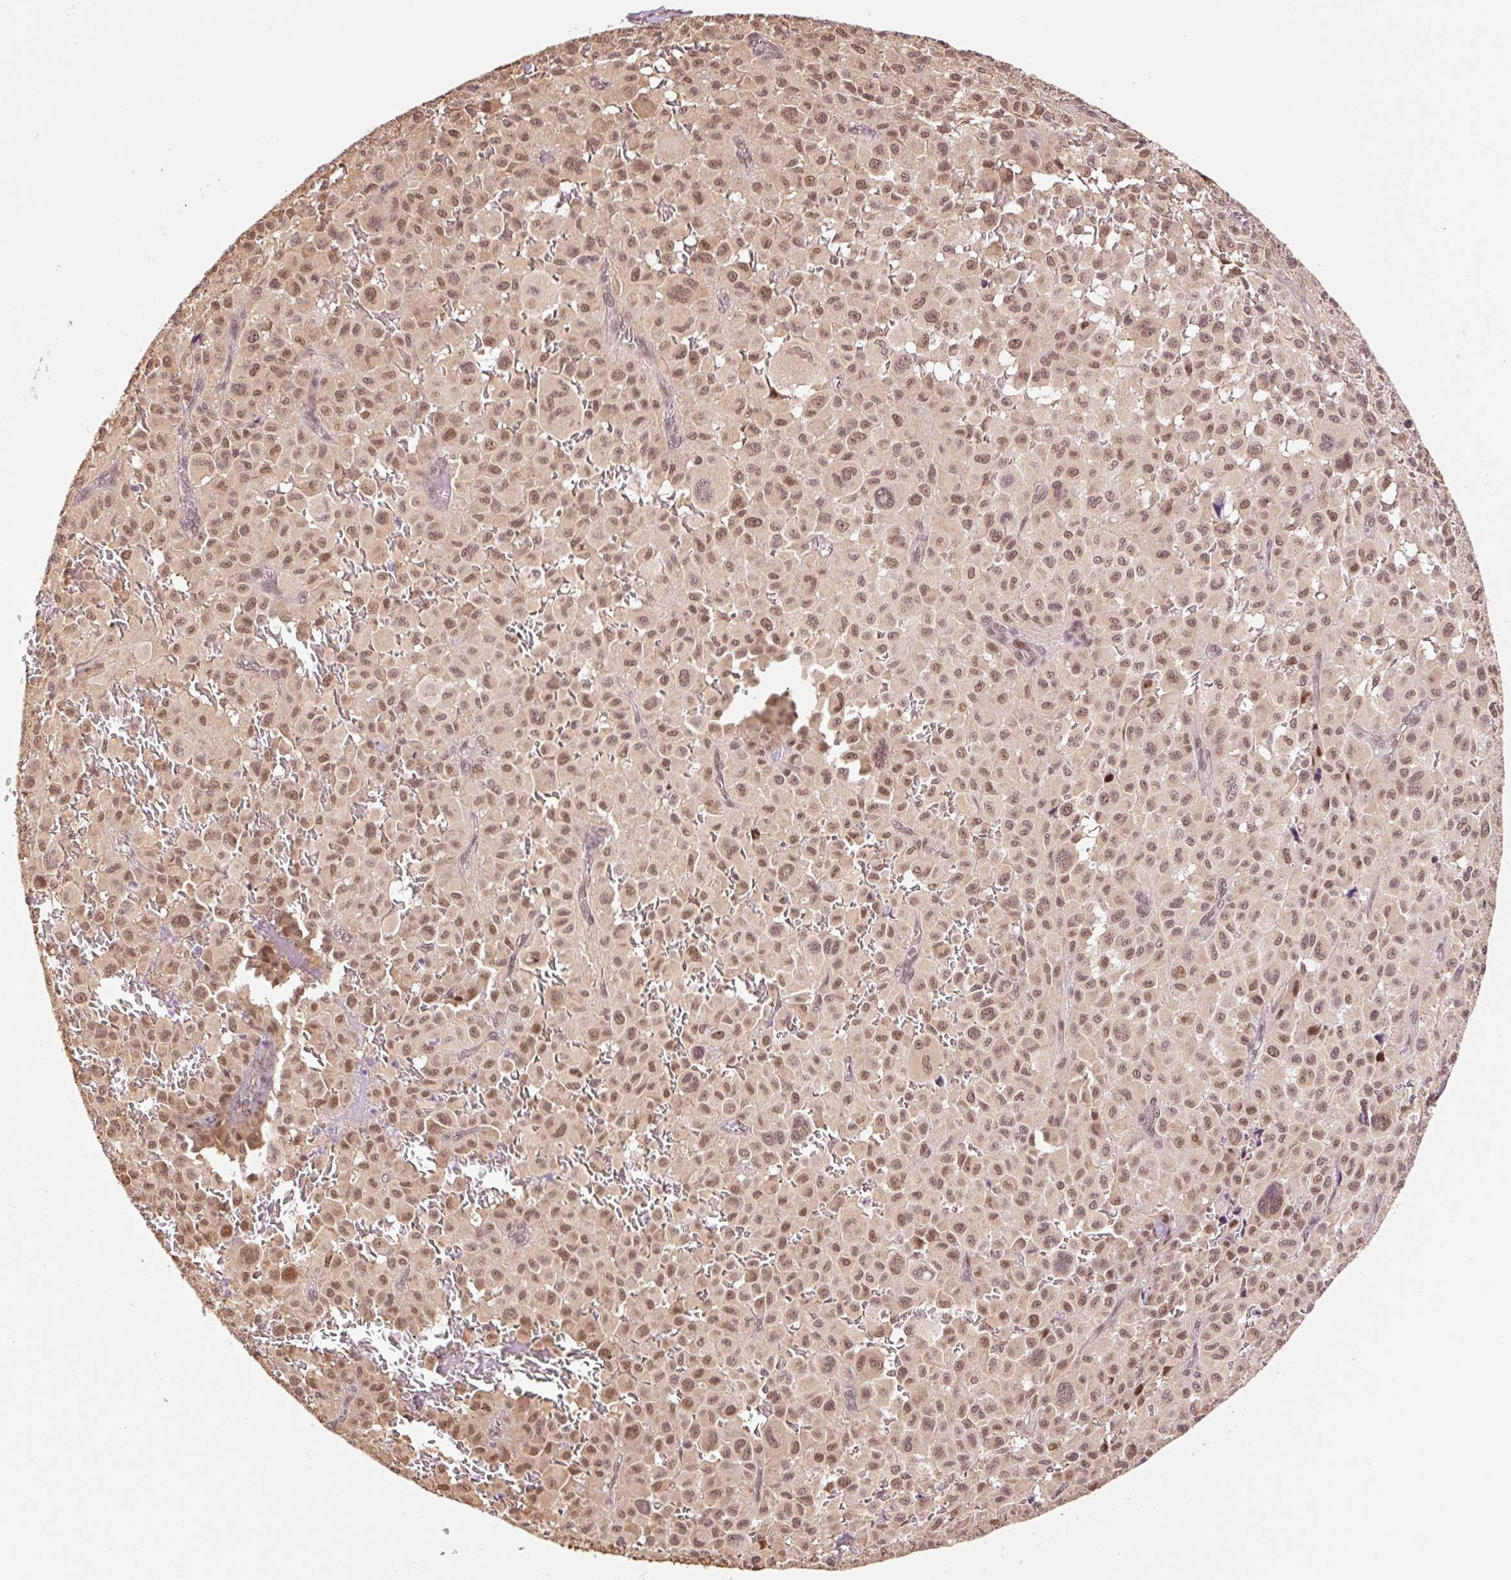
{"staining": {"intensity": "moderate", "quantity": ">75%", "location": "nuclear"}, "tissue": "melanoma", "cell_type": "Tumor cells", "image_type": "cancer", "snomed": [{"axis": "morphology", "description": "Malignant melanoma, NOS"}, {"axis": "topography", "description": "Skin"}], "caption": "IHC histopathology image of neoplastic tissue: human melanoma stained using immunohistochemistry demonstrates medium levels of moderate protein expression localized specifically in the nuclear of tumor cells, appearing as a nuclear brown color.", "gene": "INTS8", "patient": {"sex": "female", "age": 74}}